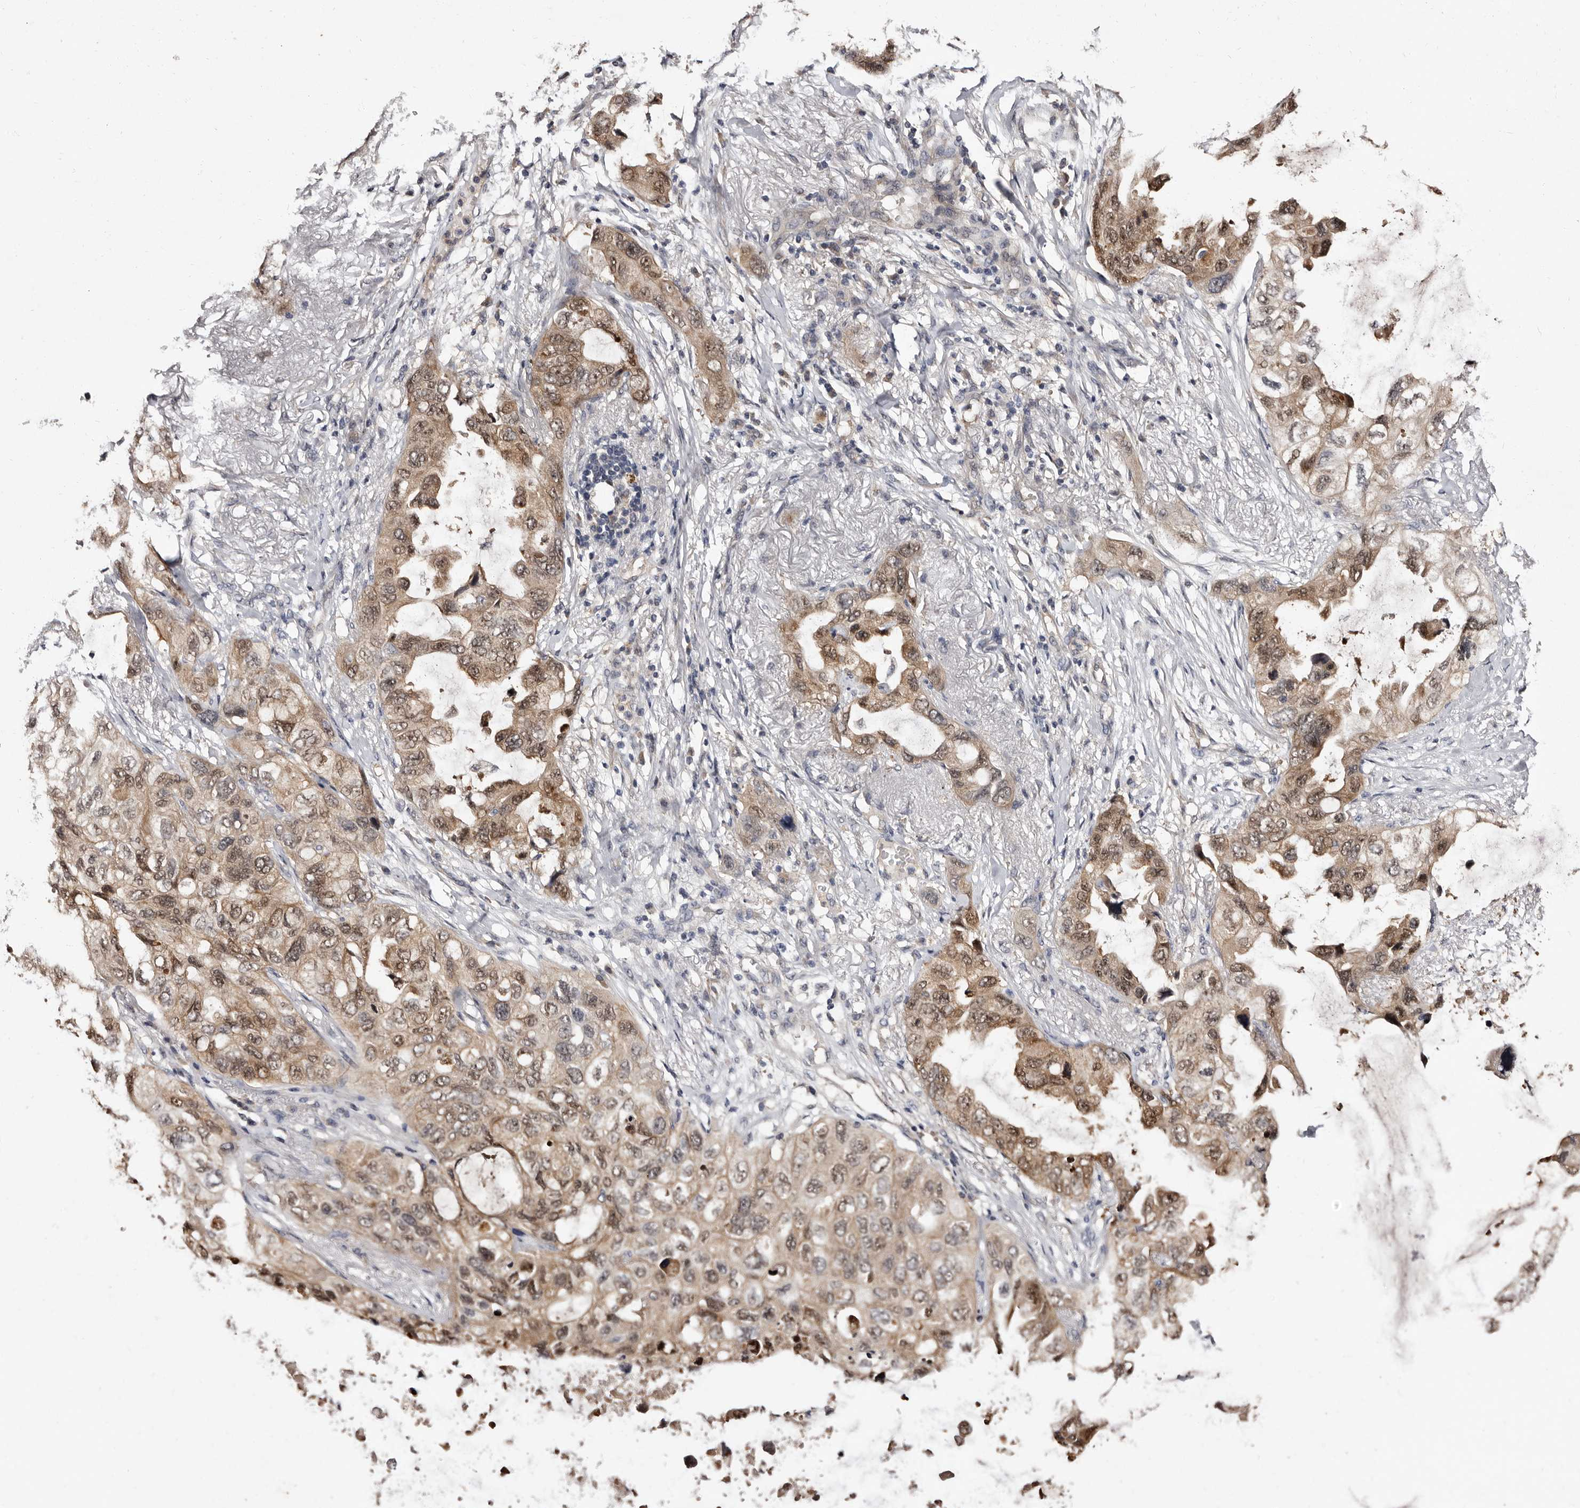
{"staining": {"intensity": "weak", "quantity": ">75%", "location": "cytoplasmic/membranous,nuclear"}, "tissue": "lung cancer", "cell_type": "Tumor cells", "image_type": "cancer", "snomed": [{"axis": "morphology", "description": "Squamous cell carcinoma, NOS"}, {"axis": "topography", "description": "Lung"}], "caption": "Tumor cells demonstrate weak cytoplasmic/membranous and nuclear positivity in about >75% of cells in lung cancer. (DAB = brown stain, brightfield microscopy at high magnification).", "gene": "LANCL2", "patient": {"sex": "female", "age": 73}}